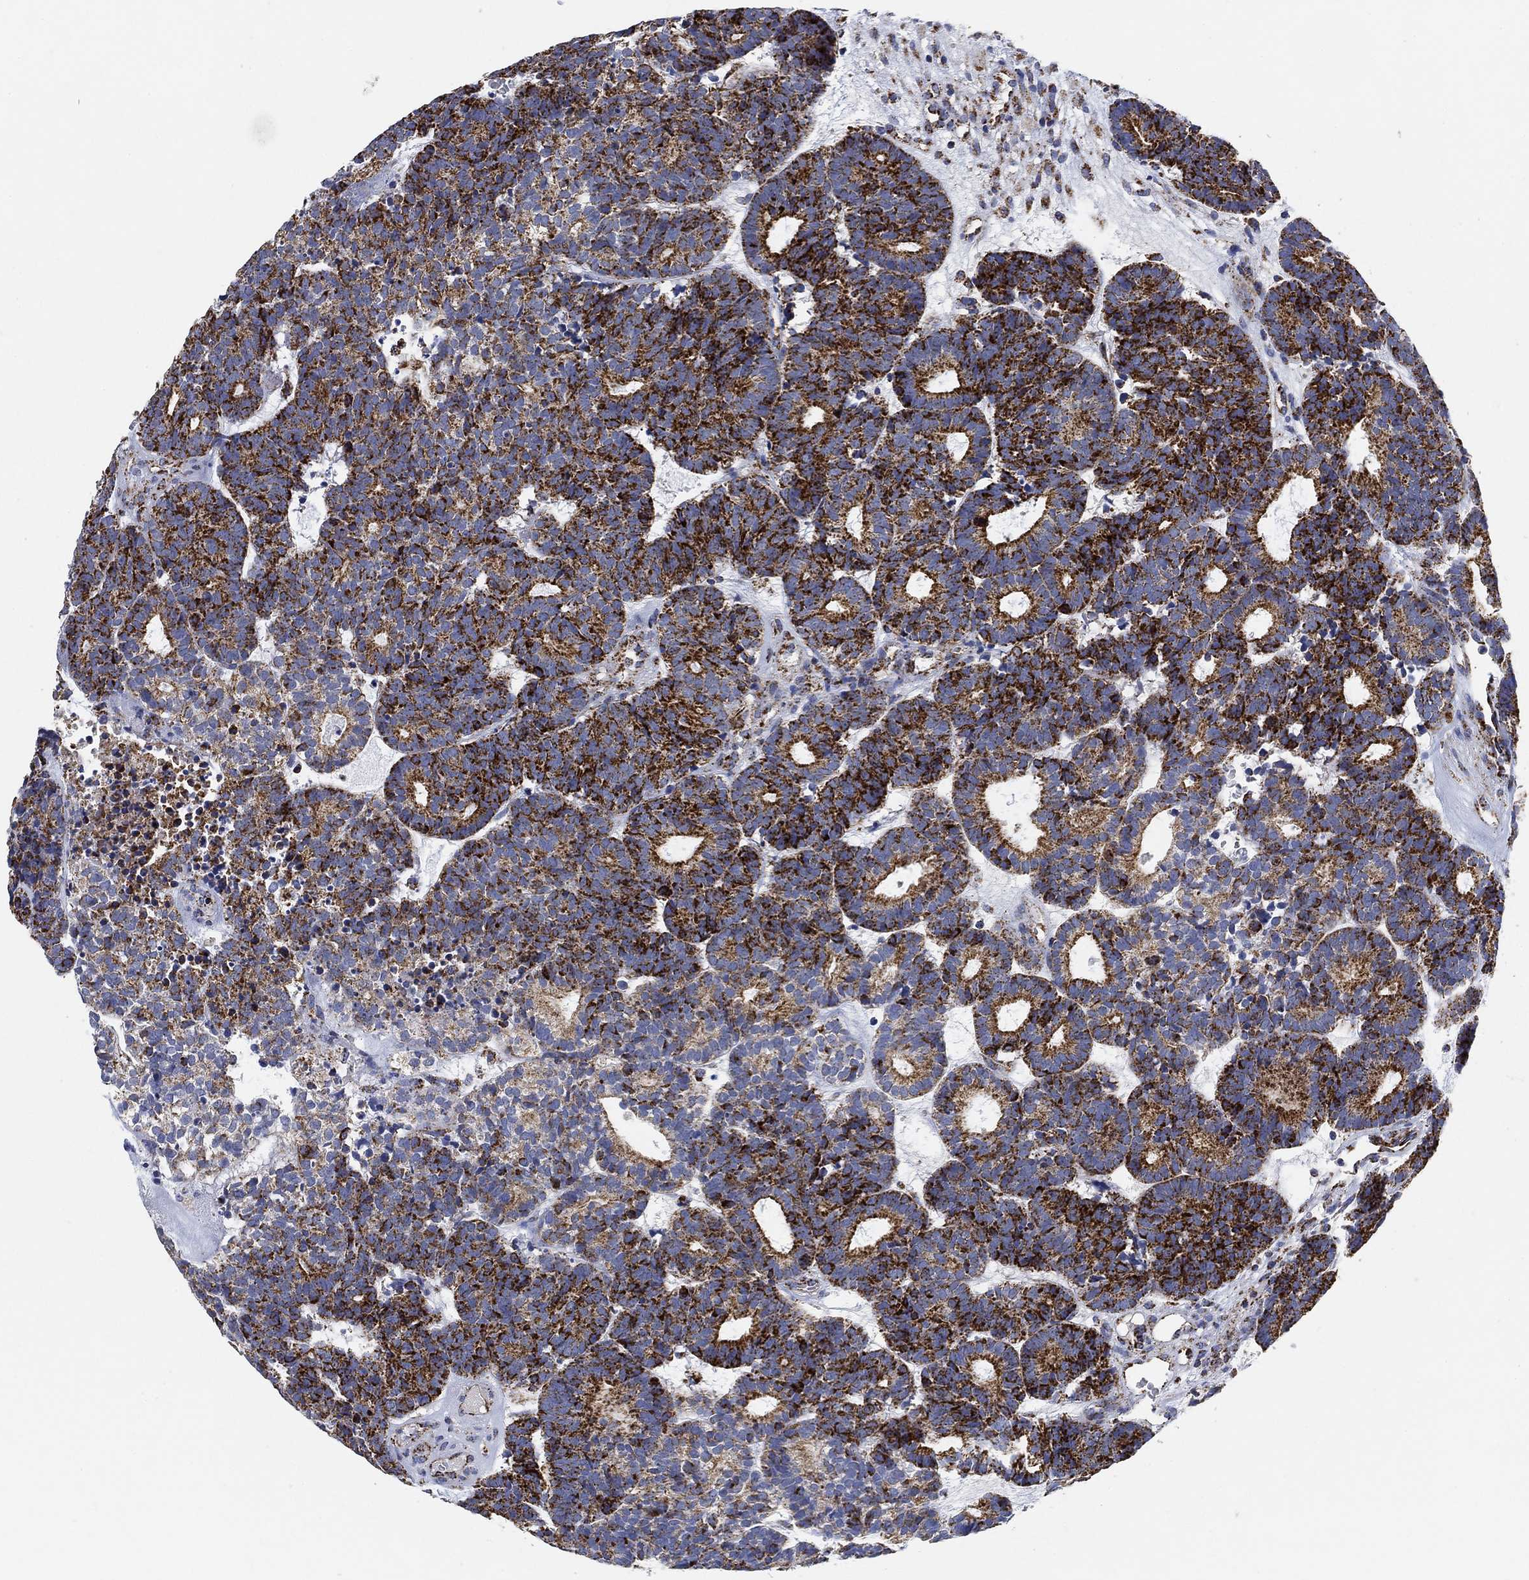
{"staining": {"intensity": "strong", "quantity": ">75%", "location": "cytoplasmic/membranous"}, "tissue": "head and neck cancer", "cell_type": "Tumor cells", "image_type": "cancer", "snomed": [{"axis": "morphology", "description": "Adenocarcinoma, NOS"}, {"axis": "topography", "description": "Head-Neck"}], "caption": "Adenocarcinoma (head and neck) stained for a protein exhibits strong cytoplasmic/membranous positivity in tumor cells. (brown staining indicates protein expression, while blue staining denotes nuclei).", "gene": "NDUFS3", "patient": {"sex": "female", "age": 81}}